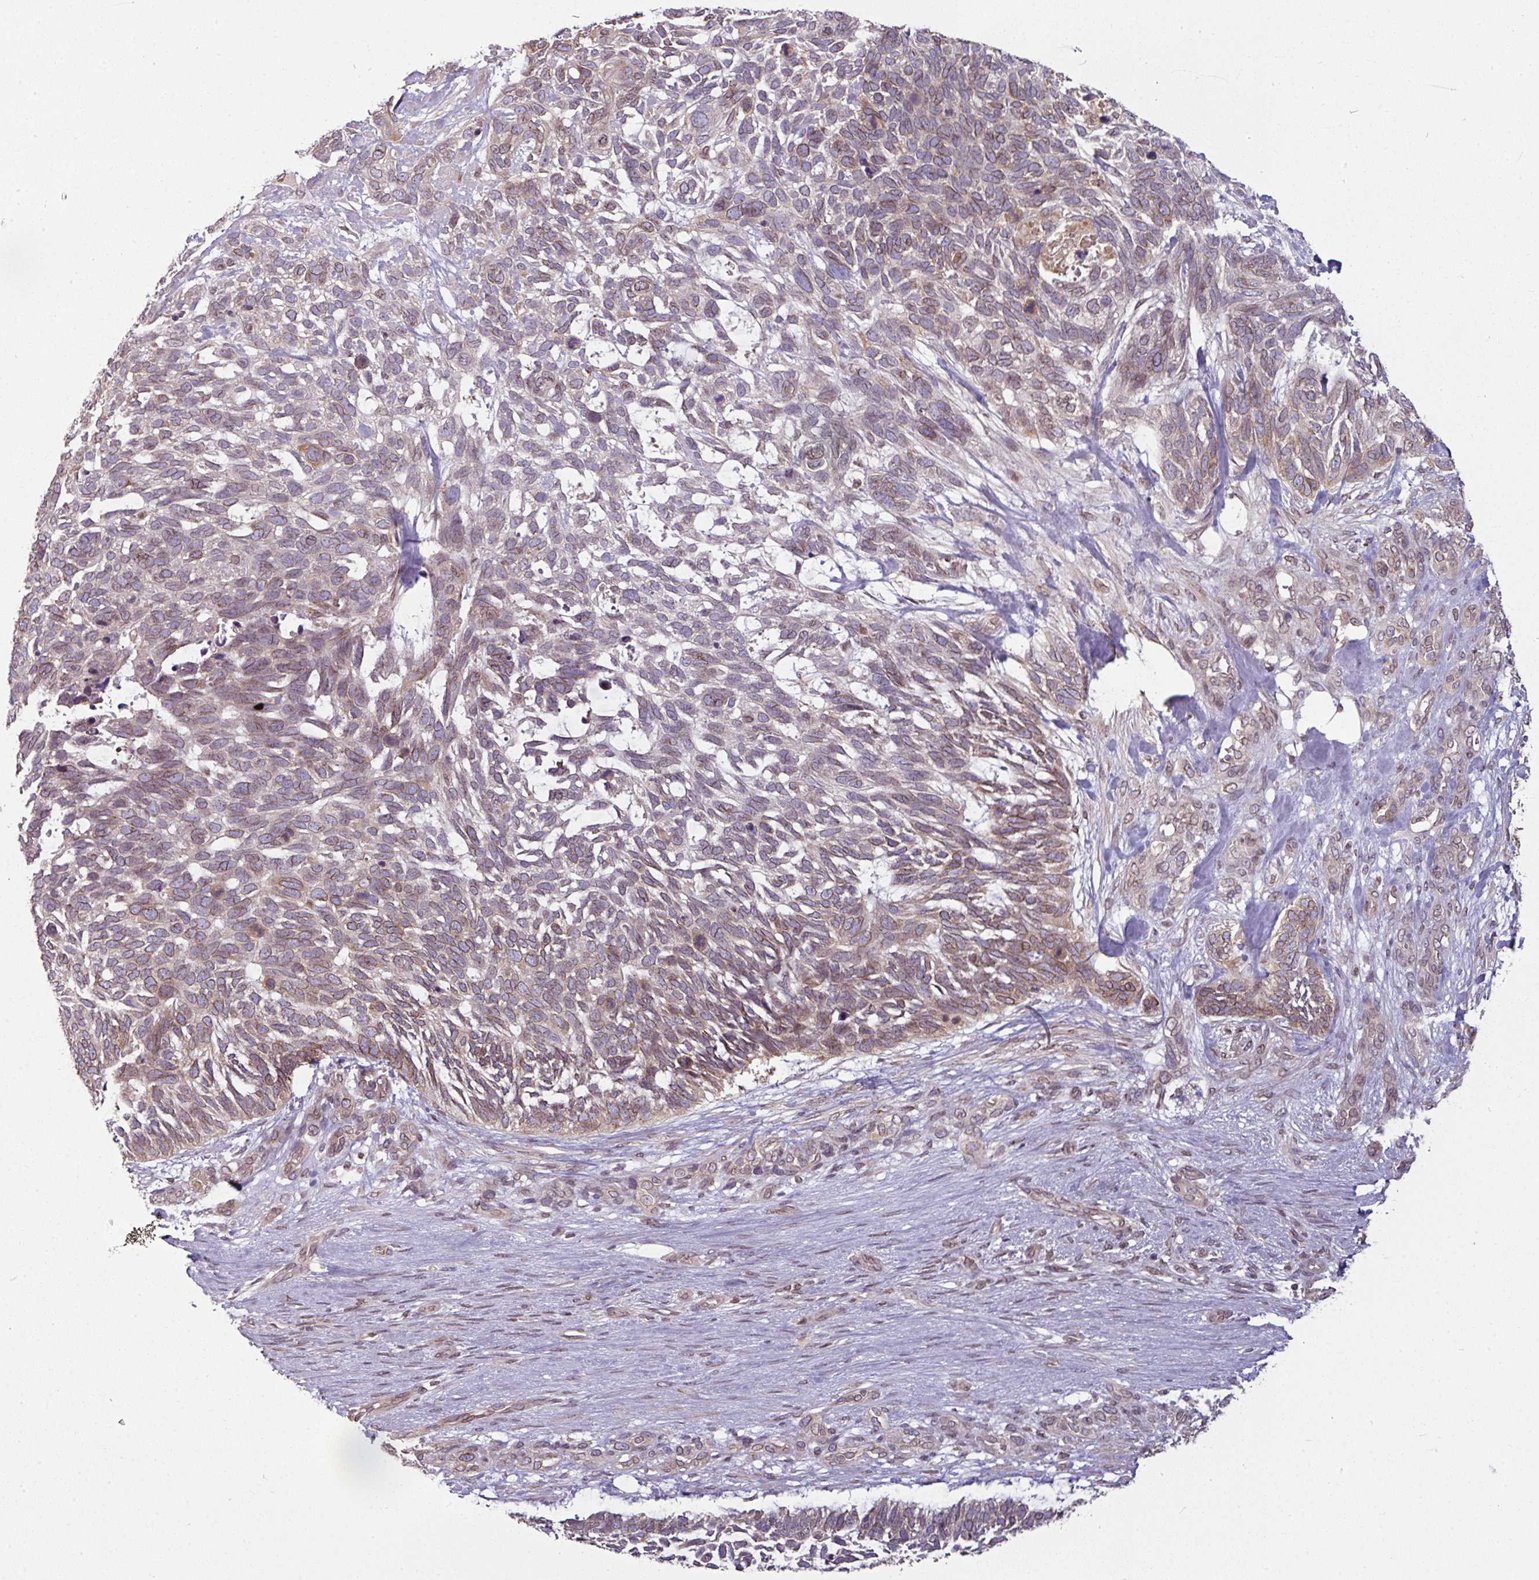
{"staining": {"intensity": "moderate", "quantity": "<25%", "location": "cytoplasmic/membranous,nuclear"}, "tissue": "skin cancer", "cell_type": "Tumor cells", "image_type": "cancer", "snomed": [{"axis": "morphology", "description": "Basal cell carcinoma"}, {"axis": "topography", "description": "Skin"}], "caption": "Brown immunohistochemical staining in human skin cancer (basal cell carcinoma) exhibits moderate cytoplasmic/membranous and nuclear staining in about <25% of tumor cells.", "gene": "RANGAP1", "patient": {"sex": "male", "age": 88}}